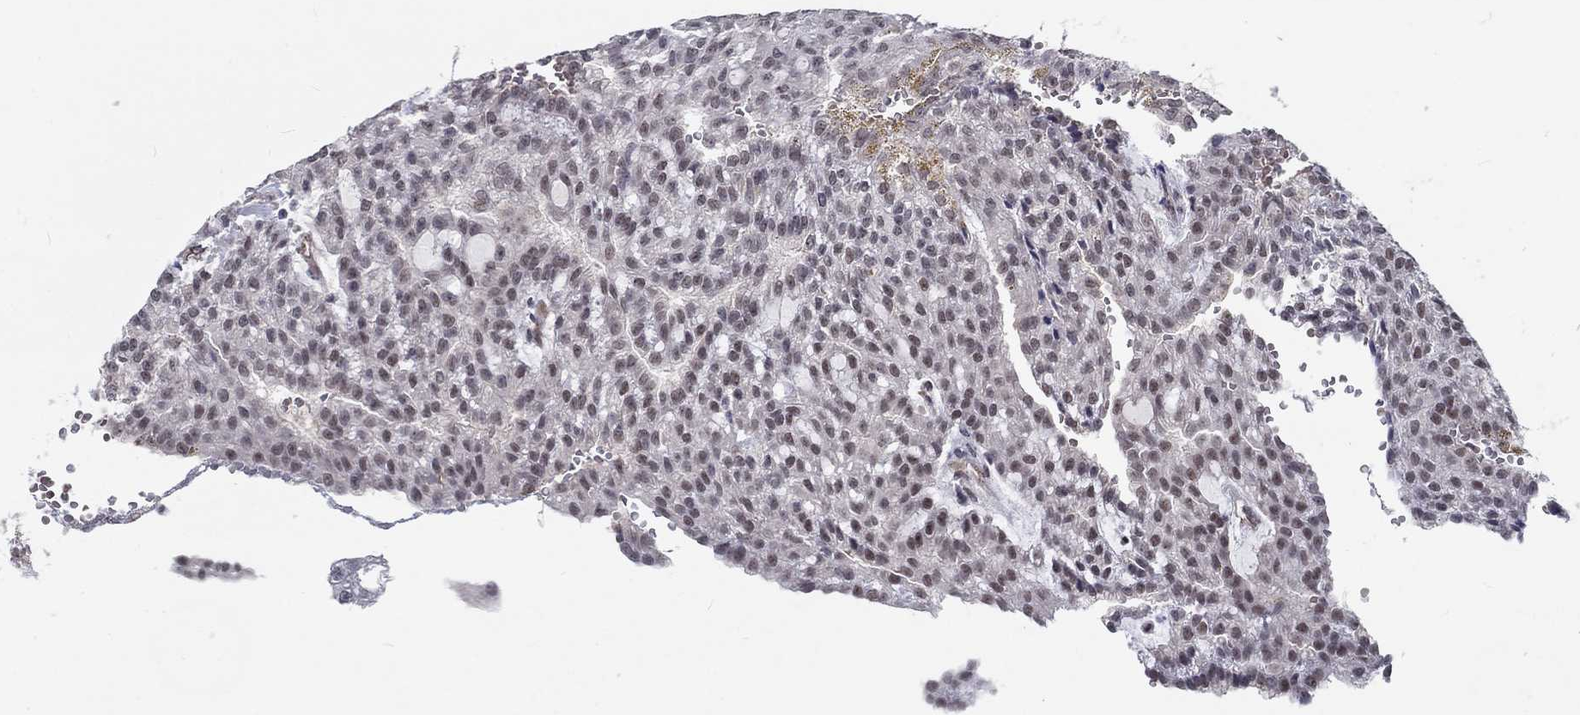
{"staining": {"intensity": "negative", "quantity": "none", "location": "none"}, "tissue": "renal cancer", "cell_type": "Tumor cells", "image_type": "cancer", "snomed": [{"axis": "morphology", "description": "Adenocarcinoma, NOS"}, {"axis": "topography", "description": "Kidney"}], "caption": "The immunohistochemistry (IHC) image has no significant staining in tumor cells of adenocarcinoma (renal) tissue.", "gene": "ZBED1", "patient": {"sex": "male", "age": 63}}